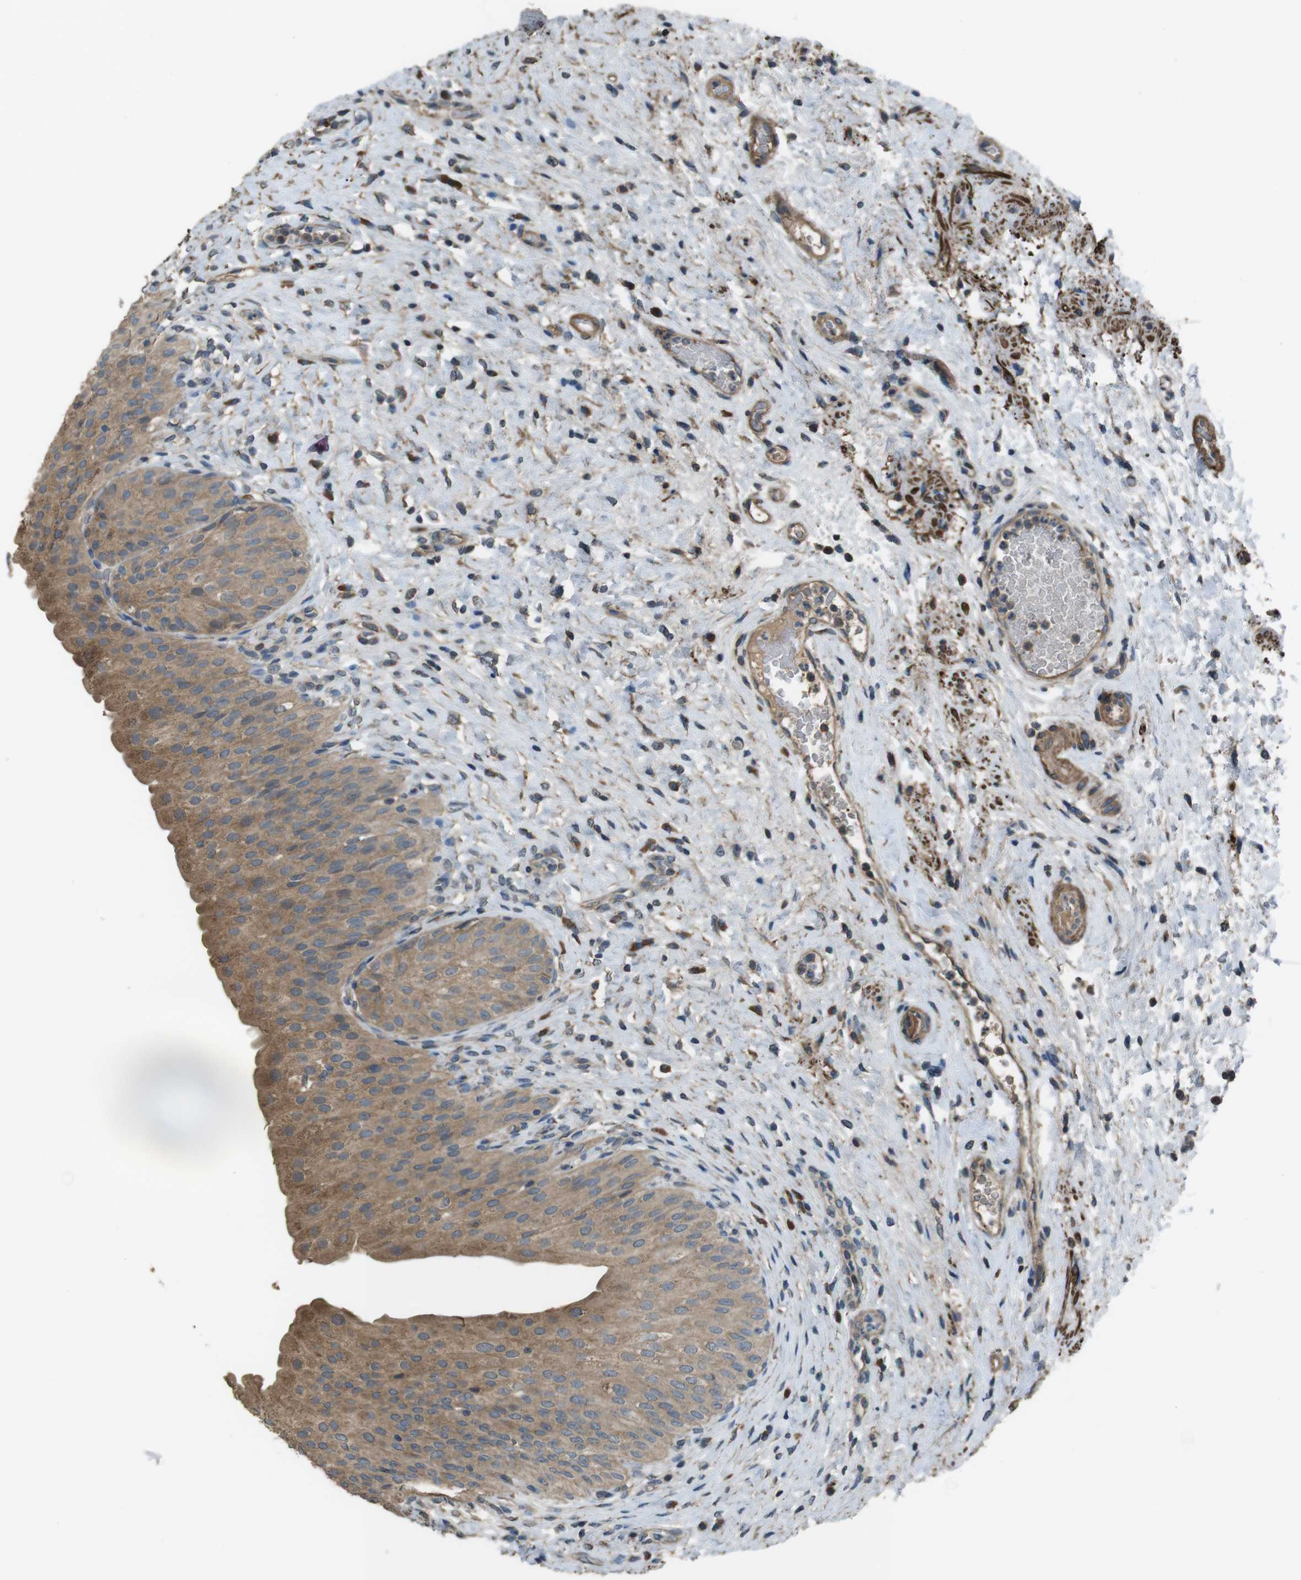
{"staining": {"intensity": "moderate", "quantity": ">75%", "location": "cytoplasmic/membranous"}, "tissue": "urinary bladder", "cell_type": "Urothelial cells", "image_type": "normal", "snomed": [{"axis": "morphology", "description": "Normal tissue, NOS"}, {"axis": "morphology", "description": "Urothelial carcinoma, High grade"}, {"axis": "topography", "description": "Urinary bladder"}], "caption": "This photomicrograph reveals IHC staining of benign human urinary bladder, with medium moderate cytoplasmic/membranous staining in approximately >75% of urothelial cells.", "gene": "FUT2", "patient": {"sex": "male", "age": 46}}